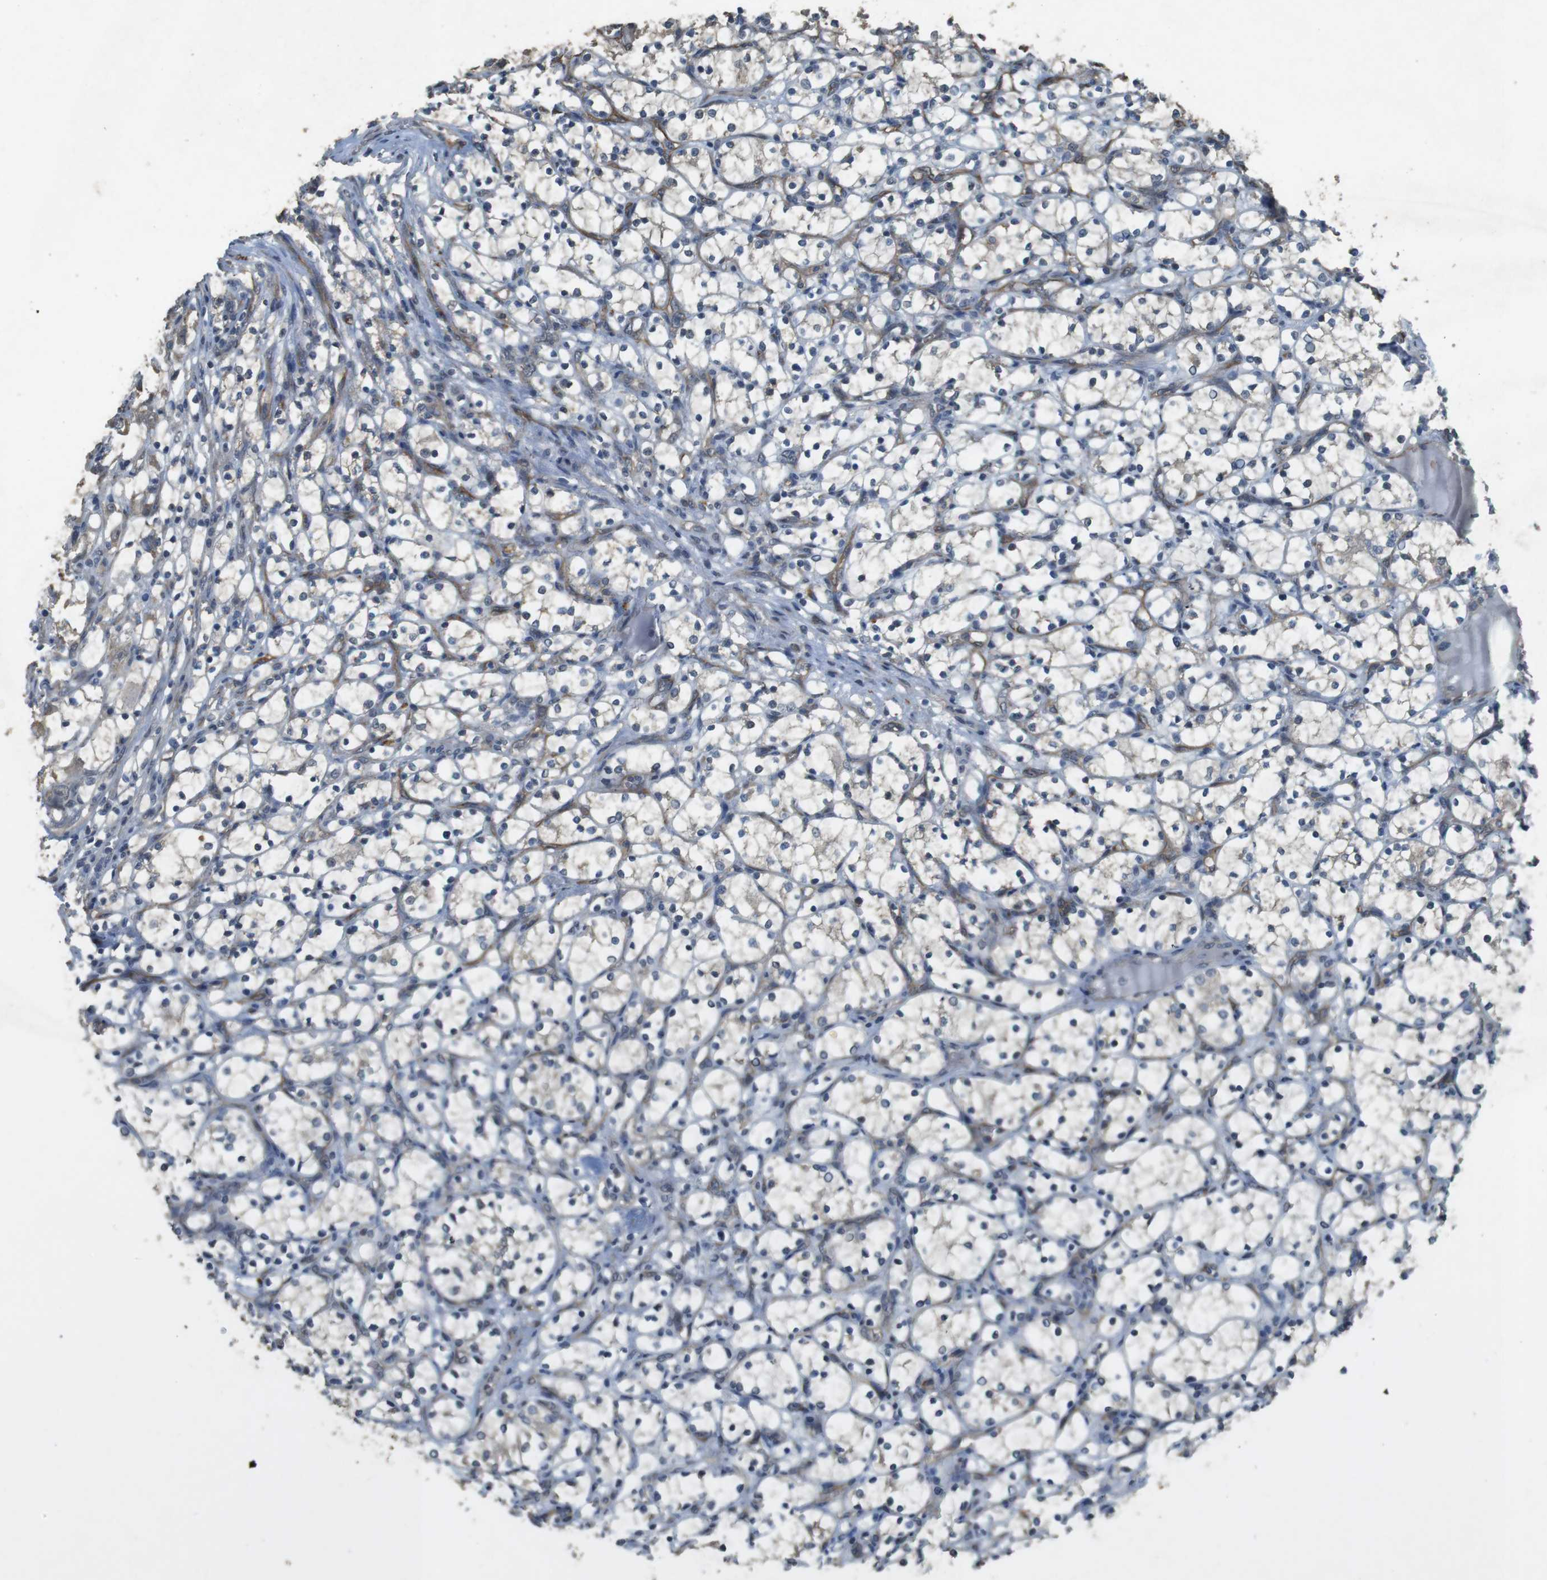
{"staining": {"intensity": "negative", "quantity": "none", "location": "none"}, "tissue": "renal cancer", "cell_type": "Tumor cells", "image_type": "cancer", "snomed": [{"axis": "morphology", "description": "Adenocarcinoma, NOS"}, {"axis": "topography", "description": "Kidney"}], "caption": "DAB immunohistochemical staining of human renal cancer exhibits no significant staining in tumor cells. Nuclei are stained in blue.", "gene": "CLDN7", "patient": {"sex": "female", "age": 69}}